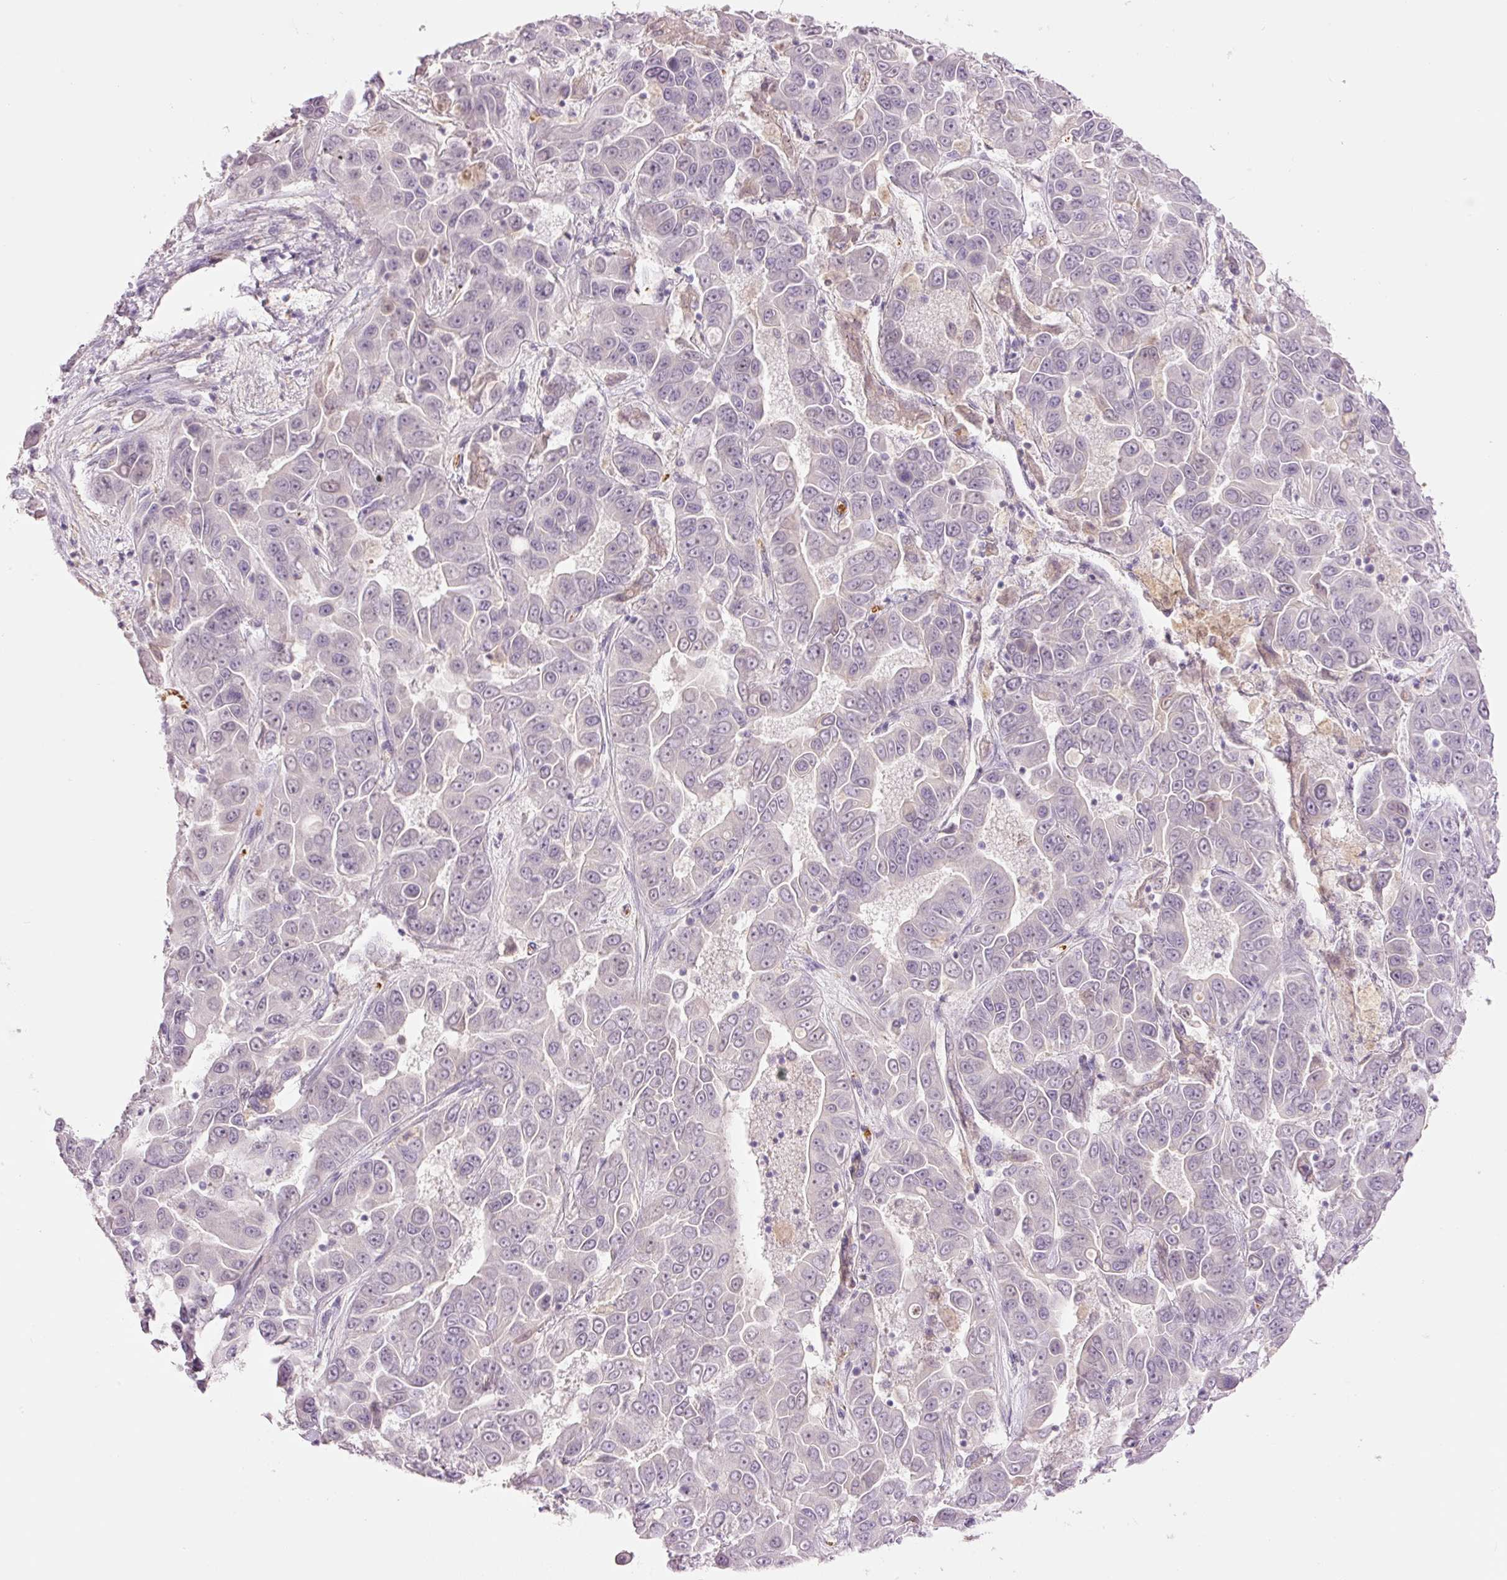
{"staining": {"intensity": "negative", "quantity": "none", "location": "none"}, "tissue": "liver cancer", "cell_type": "Tumor cells", "image_type": "cancer", "snomed": [{"axis": "morphology", "description": "Cholangiocarcinoma"}, {"axis": "topography", "description": "Liver"}], "caption": "Tumor cells show no significant protein expression in liver cholangiocarcinoma.", "gene": "LY6G6D", "patient": {"sex": "female", "age": 52}}